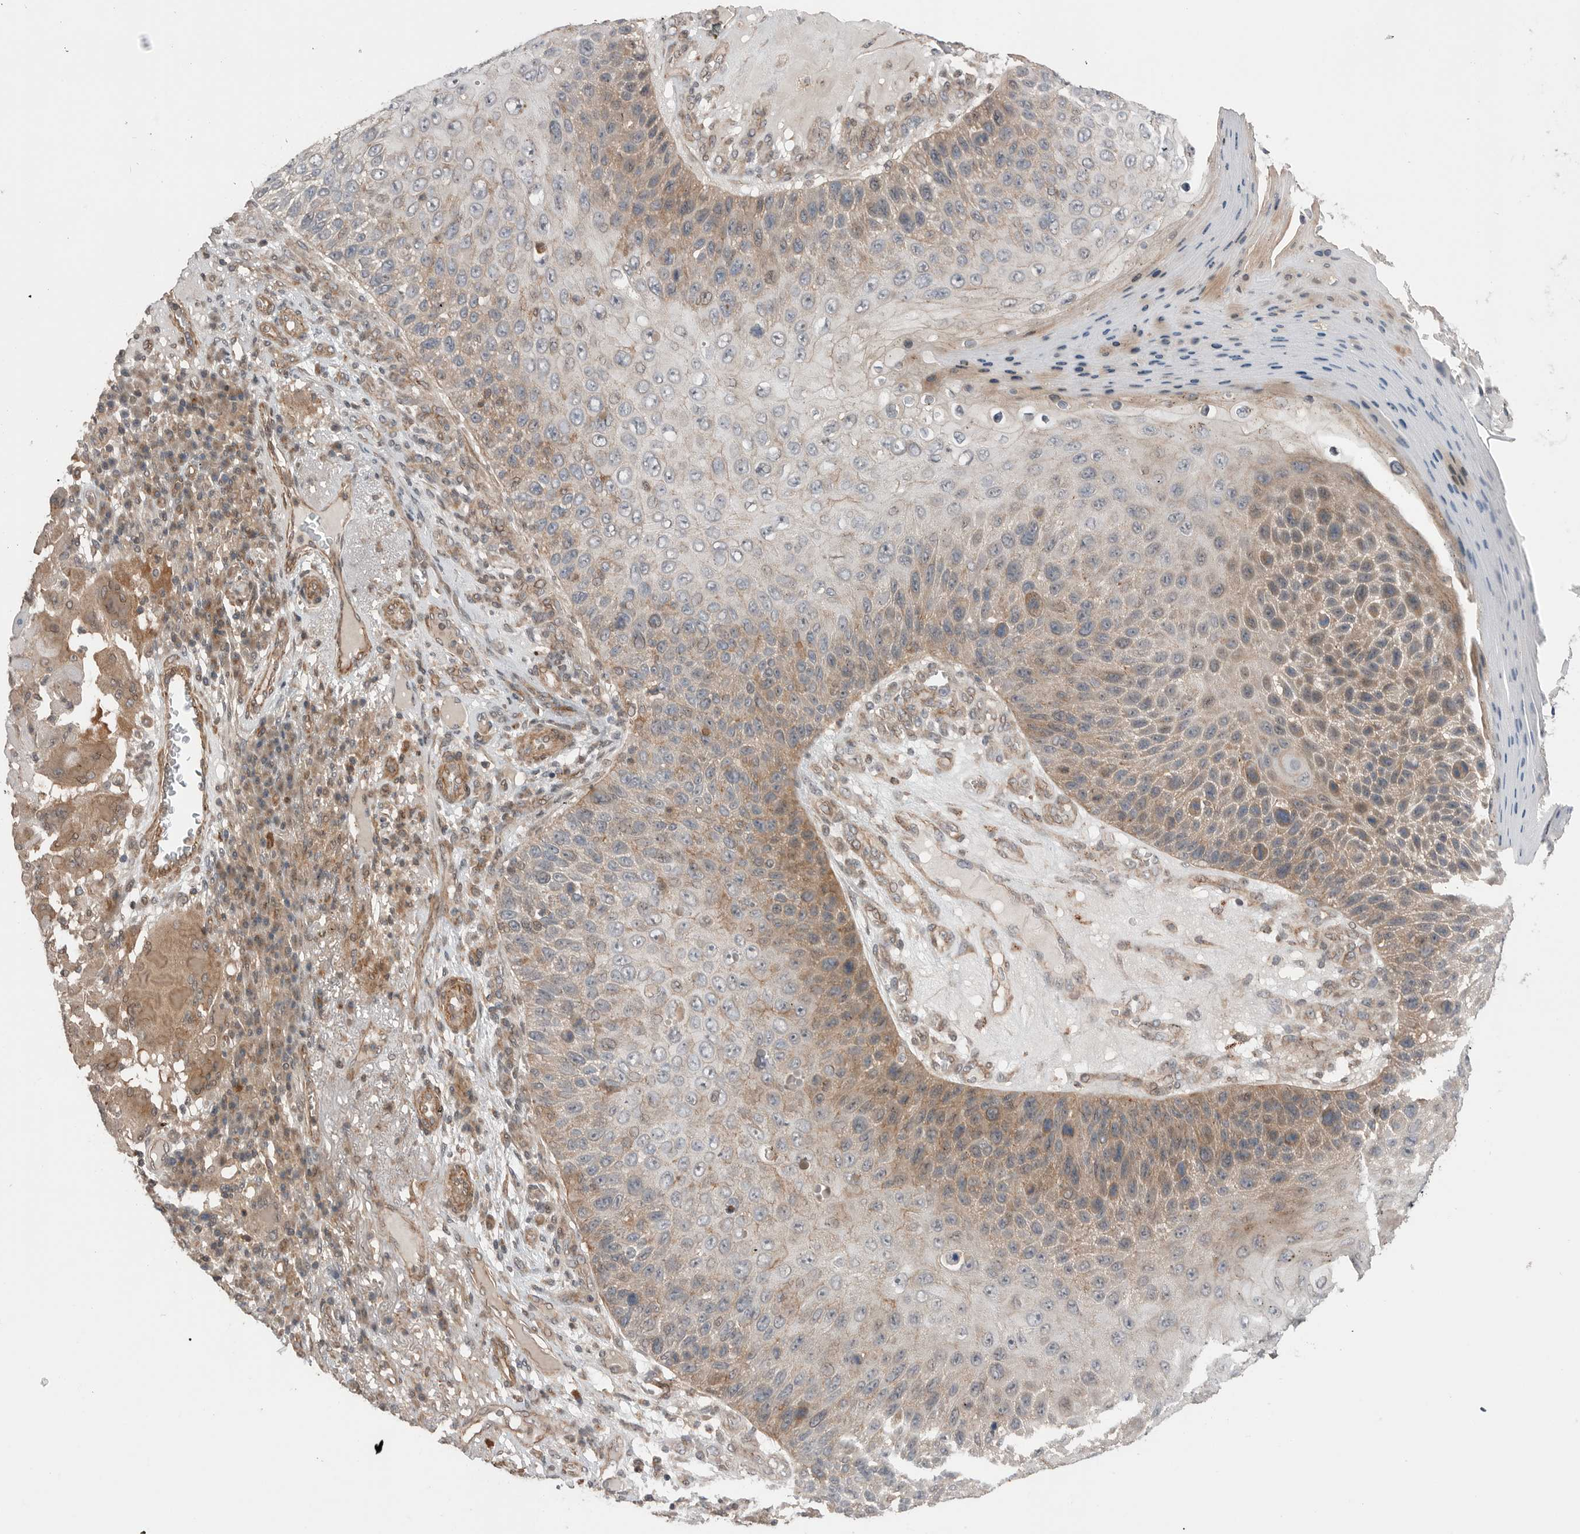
{"staining": {"intensity": "weak", "quantity": "25%-75%", "location": "cytoplasmic/membranous"}, "tissue": "skin cancer", "cell_type": "Tumor cells", "image_type": "cancer", "snomed": [{"axis": "morphology", "description": "Squamous cell carcinoma, NOS"}, {"axis": "topography", "description": "Skin"}], "caption": "DAB (3,3'-diaminobenzidine) immunohistochemical staining of skin cancer demonstrates weak cytoplasmic/membranous protein expression in about 25%-75% of tumor cells.", "gene": "PEAK1", "patient": {"sex": "female", "age": 88}}